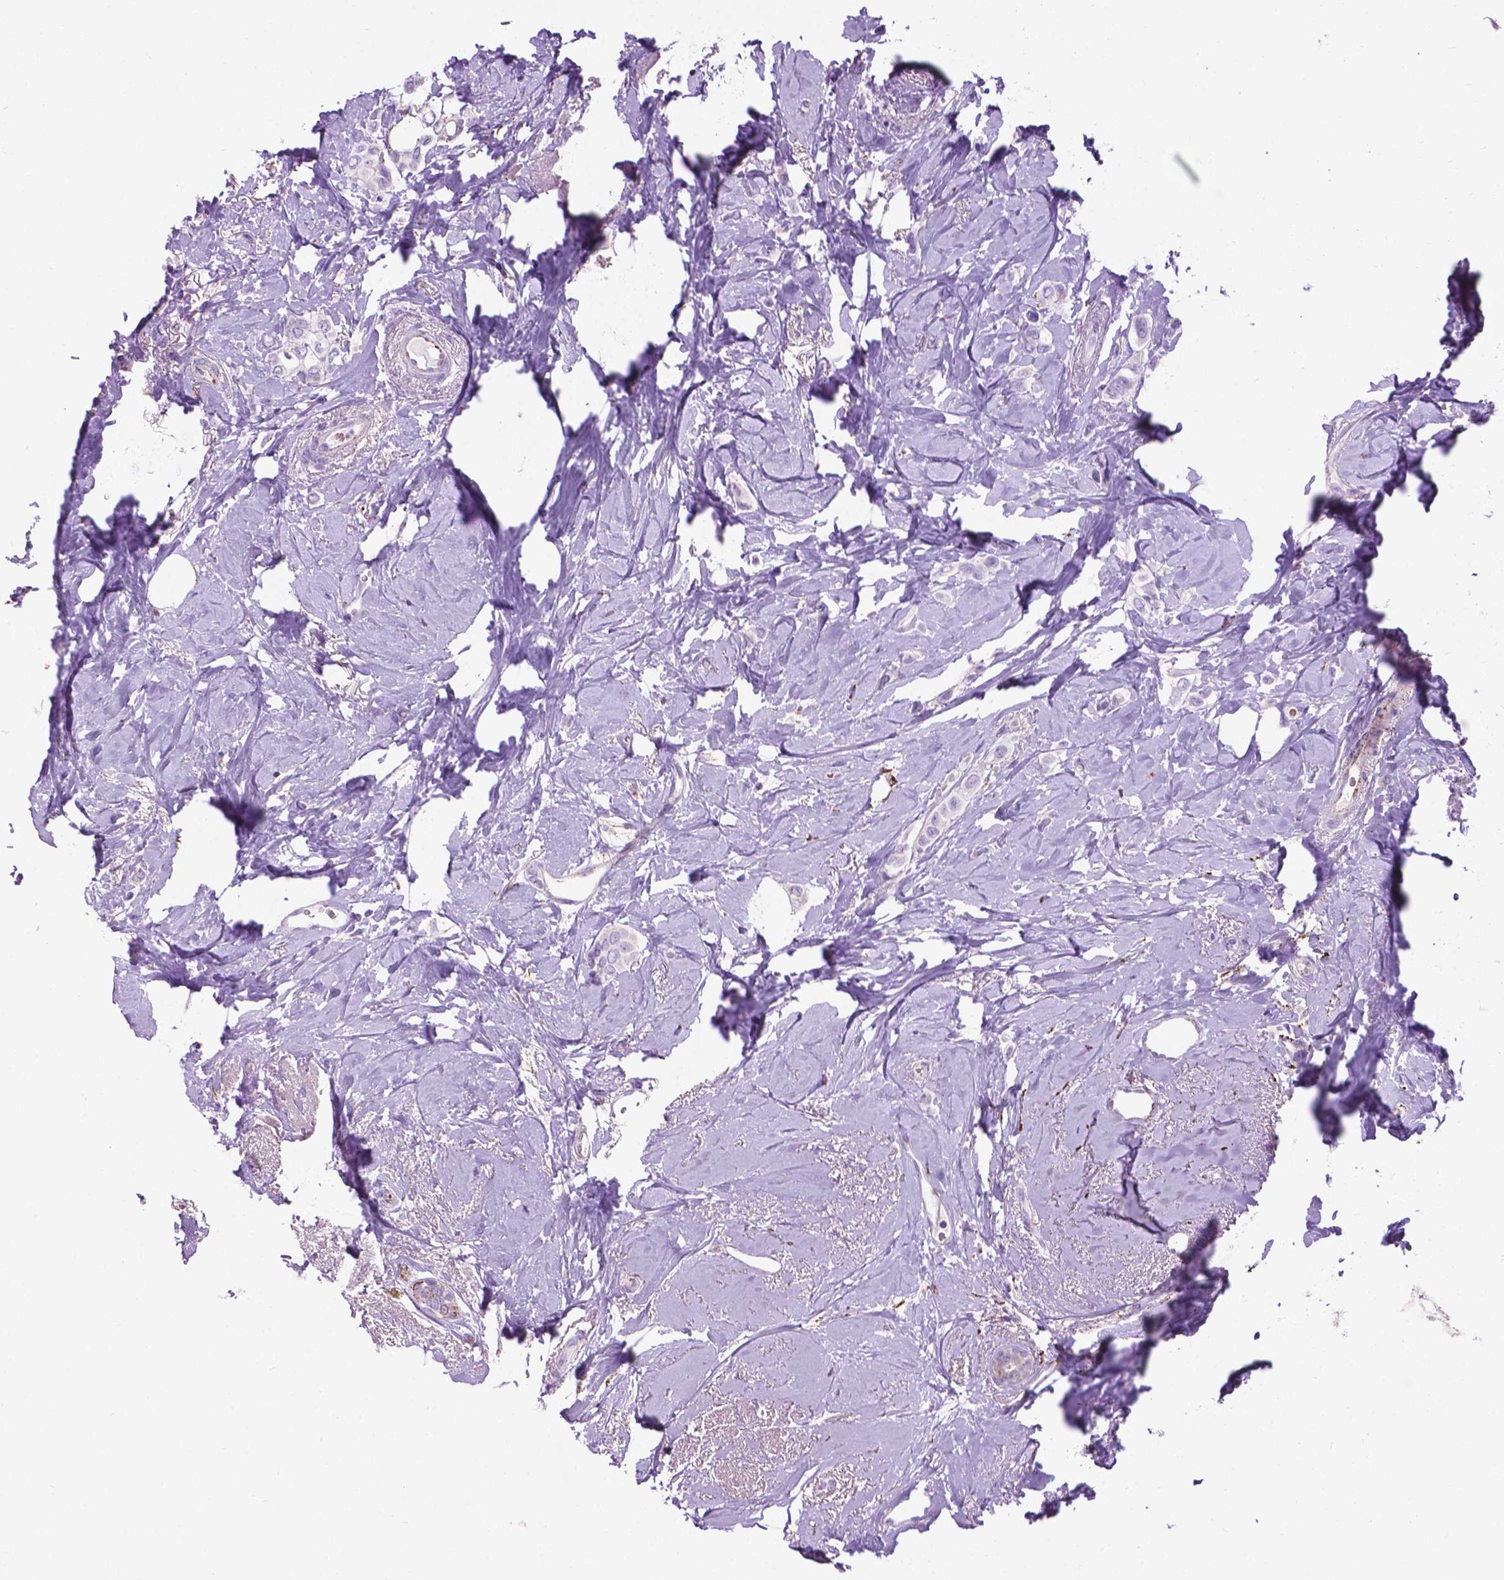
{"staining": {"intensity": "negative", "quantity": "none", "location": "none"}, "tissue": "breast cancer", "cell_type": "Tumor cells", "image_type": "cancer", "snomed": [{"axis": "morphology", "description": "Lobular carcinoma"}, {"axis": "topography", "description": "Breast"}], "caption": "Micrograph shows no significant protein positivity in tumor cells of breast lobular carcinoma.", "gene": "TMEM132E", "patient": {"sex": "female", "age": 66}}